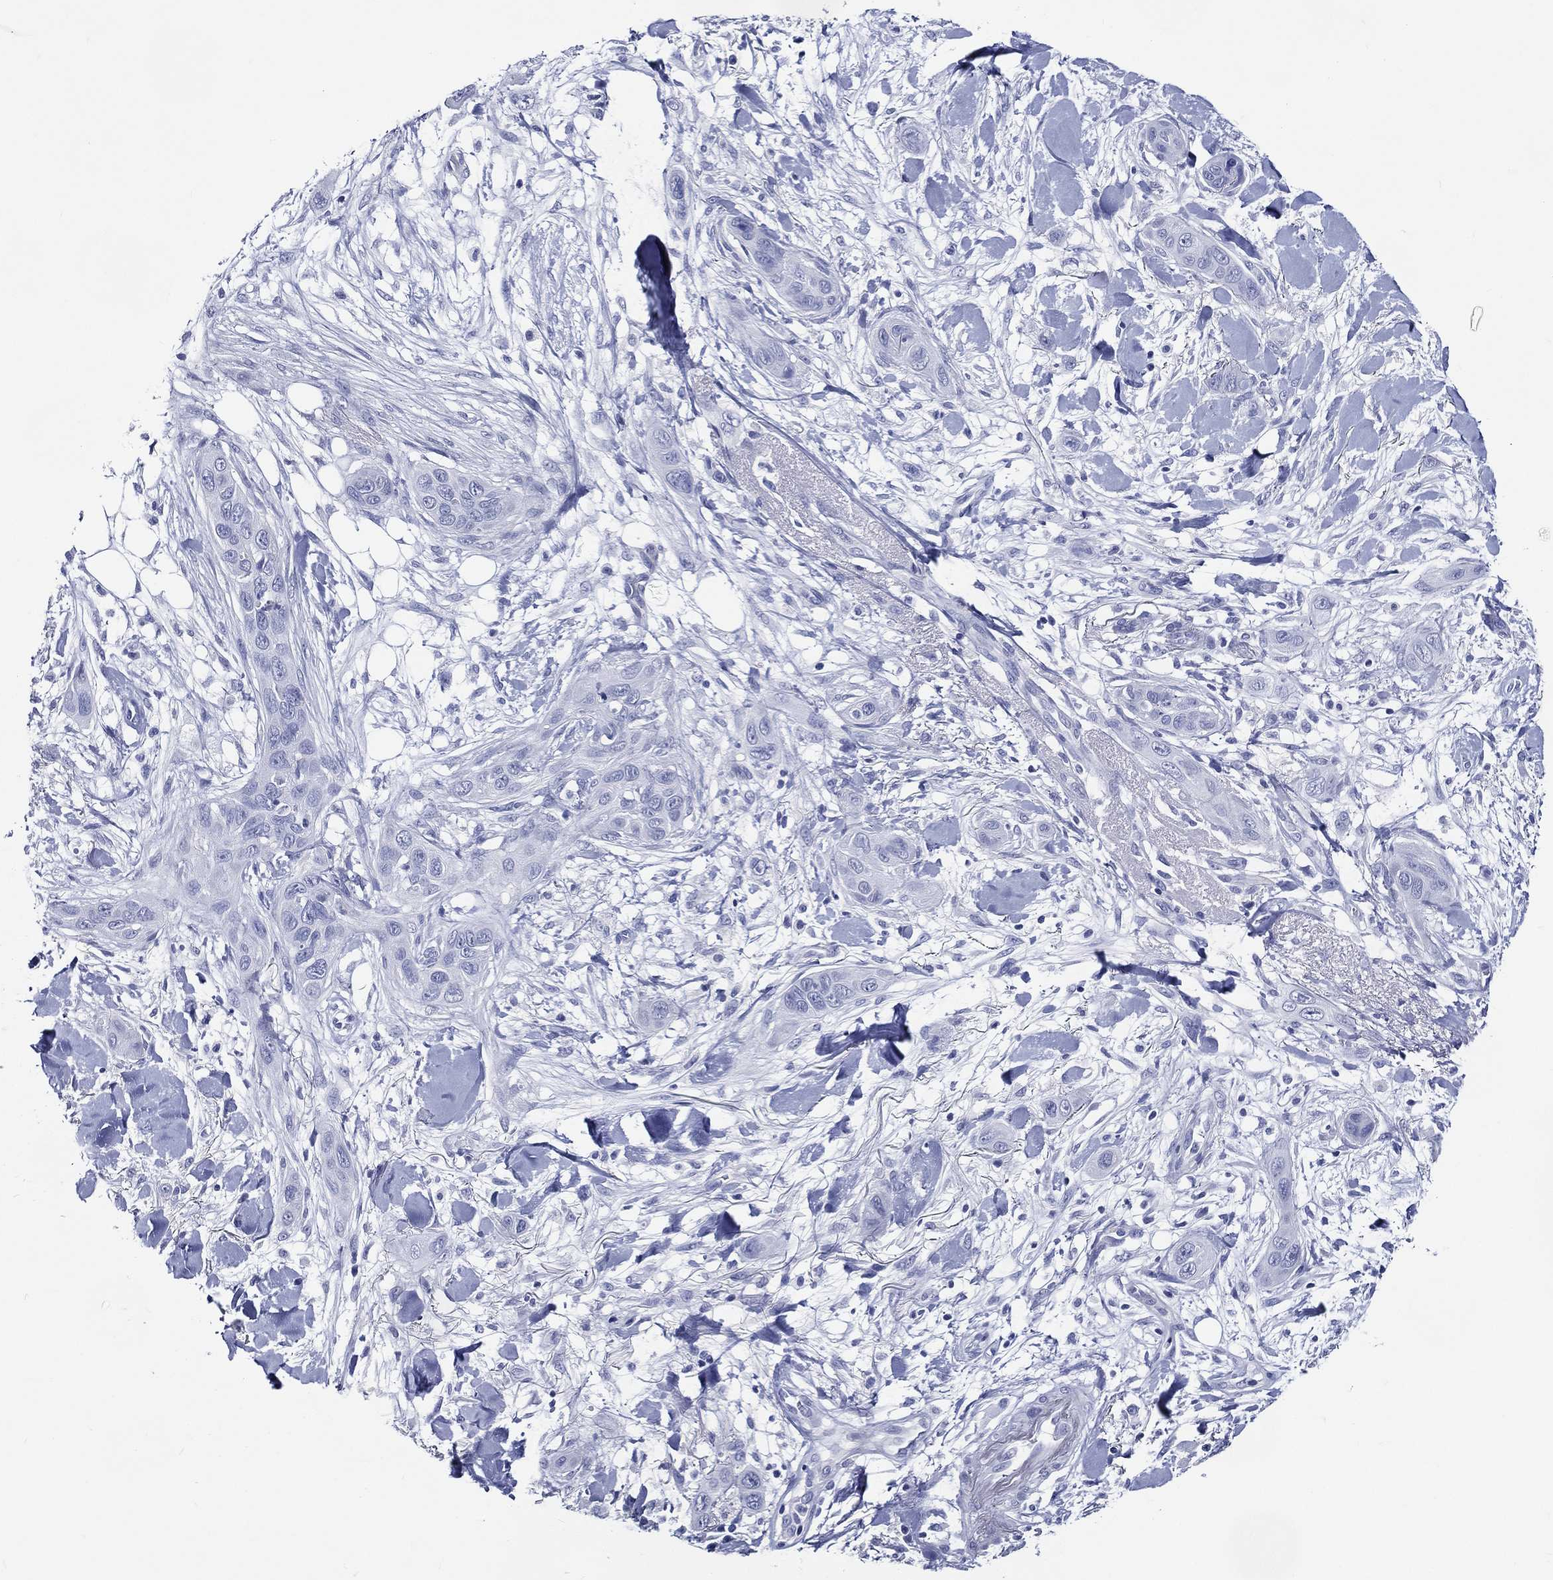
{"staining": {"intensity": "negative", "quantity": "none", "location": "none"}, "tissue": "skin cancer", "cell_type": "Tumor cells", "image_type": "cancer", "snomed": [{"axis": "morphology", "description": "Squamous cell carcinoma, NOS"}, {"axis": "topography", "description": "Skin"}], "caption": "Immunohistochemistry (IHC) image of neoplastic tissue: human skin squamous cell carcinoma stained with DAB demonstrates no significant protein staining in tumor cells.", "gene": "ACE2", "patient": {"sex": "male", "age": 78}}